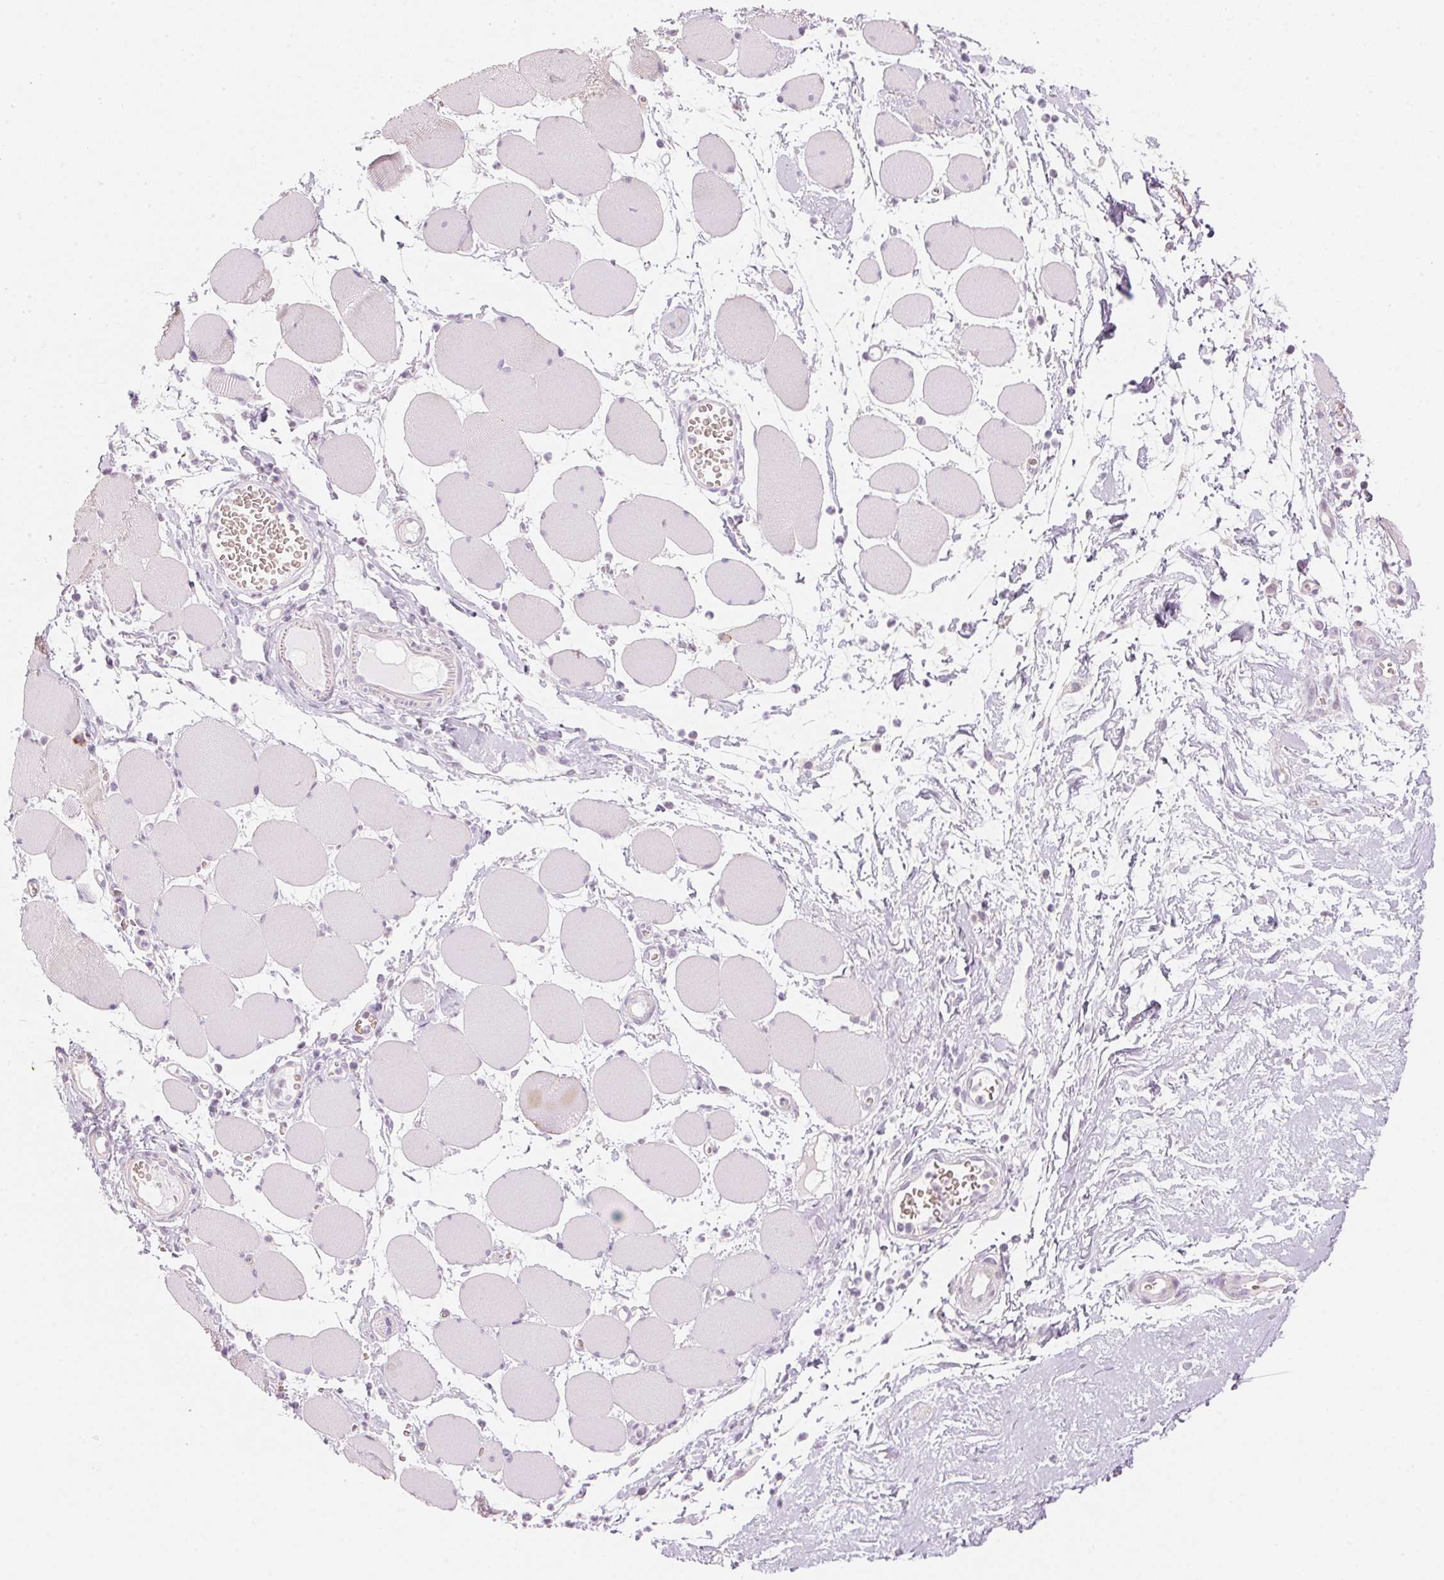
{"staining": {"intensity": "weak", "quantity": "<25%", "location": "cytoplasmic/membranous"}, "tissue": "skeletal muscle", "cell_type": "Myocytes", "image_type": "normal", "snomed": [{"axis": "morphology", "description": "Normal tissue, NOS"}, {"axis": "topography", "description": "Skeletal muscle"}], "caption": "Unremarkable skeletal muscle was stained to show a protein in brown. There is no significant expression in myocytes. Brightfield microscopy of IHC stained with DAB (brown) and hematoxylin (blue), captured at high magnification.", "gene": "HOXB13", "patient": {"sex": "female", "age": 75}}